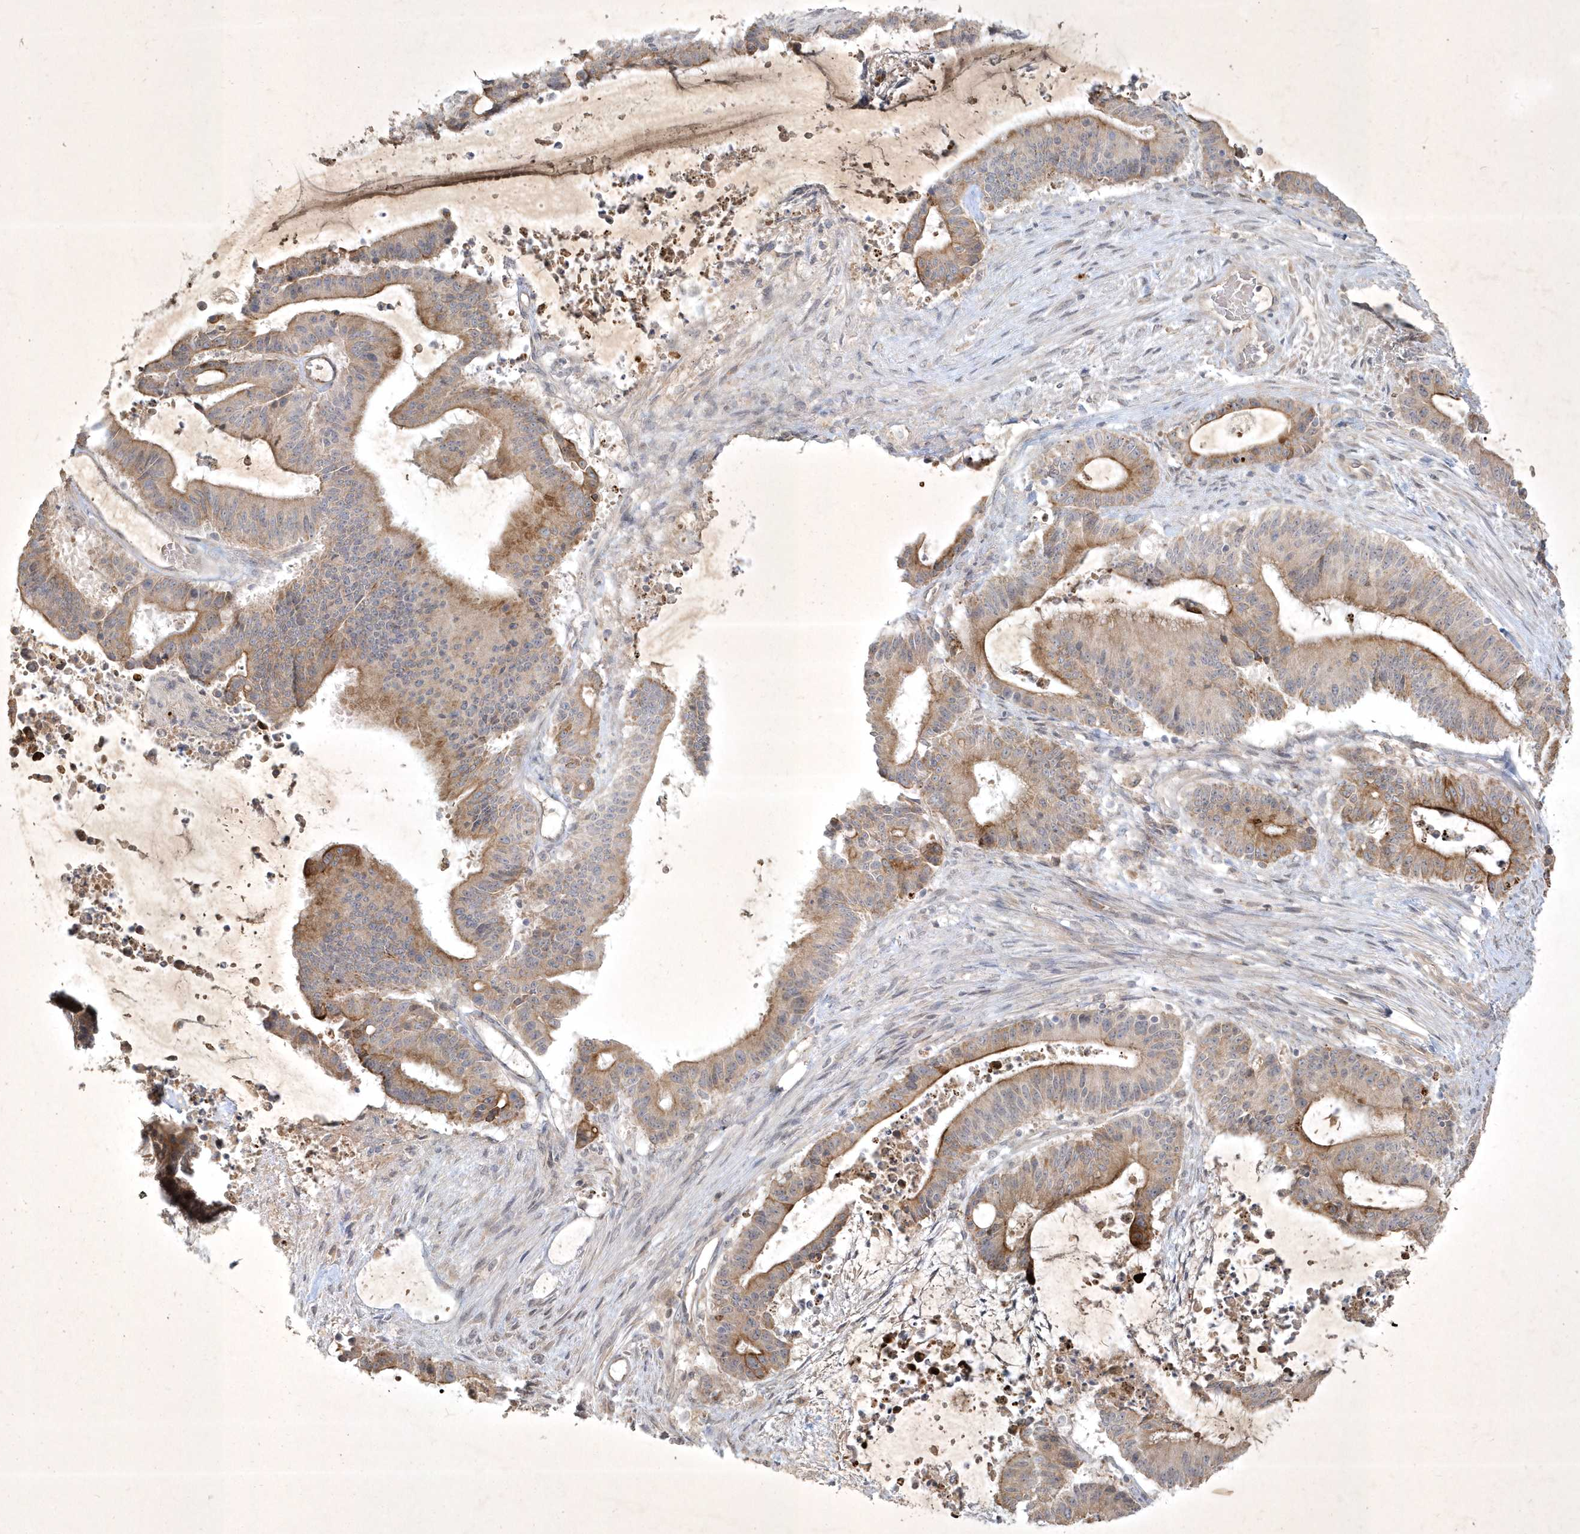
{"staining": {"intensity": "moderate", "quantity": ">75%", "location": "cytoplasmic/membranous"}, "tissue": "liver cancer", "cell_type": "Tumor cells", "image_type": "cancer", "snomed": [{"axis": "morphology", "description": "Normal tissue, NOS"}, {"axis": "morphology", "description": "Cholangiocarcinoma"}, {"axis": "topography", "description": "Liver"}, {"axis": "topography", "description": "Peripheral nerve tissue"}], "caption": "High-power microscopy captured an IHC histopathology image of liver cancer (cholangiocarcinoma), revealing moderate cytoplasmic/membranous positivity in about >75% of tumor cells.", "gene": "BOD1", "patient": {"sex": "female", "age": 73}}